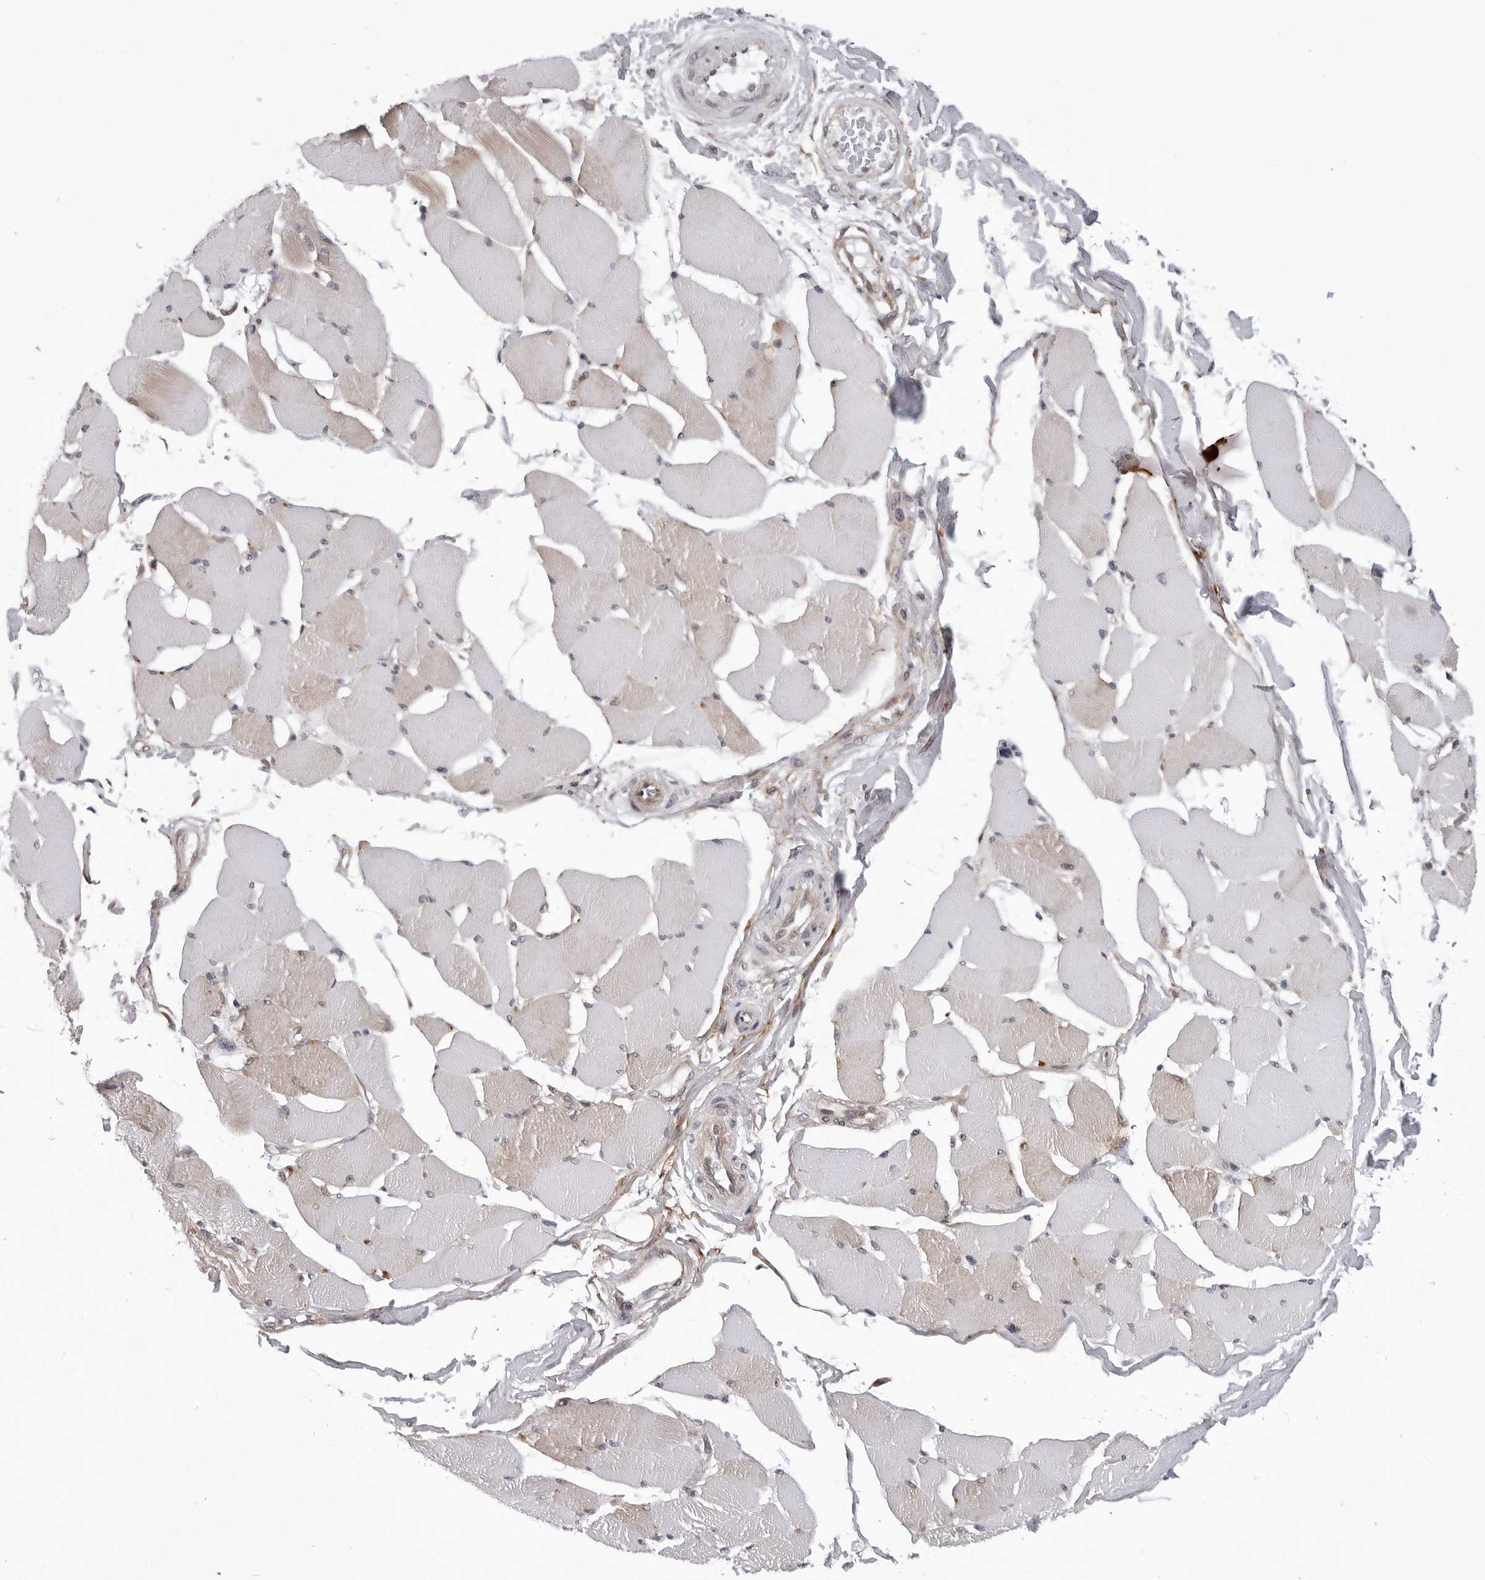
{"staining": {"intensity": "moderate", "quantity": "<25%", "location": "cytoplasmic/membranous"}, "tissue": "skeletal muscle", "cell_type": "Myocytes", "image_type": "normal", "snomed": [{"axis": "morphology", "description": "Normal tissue, NOS"}, {"axis": "topography", "description": "Skin"}, {"axis": "topography", "description": "Skeletal muscle"}], "caption": "Immunohistochemical staining of unremarkable skeletal muscle displays low levels of moderate cytoplasmic/membranous expression in approximately <25% of myocytes. (Brightfield microscopy of DAB IHC at high magnification).", "gene": "KIAA1614", "patient": {"sex": "male", "age": 83}}